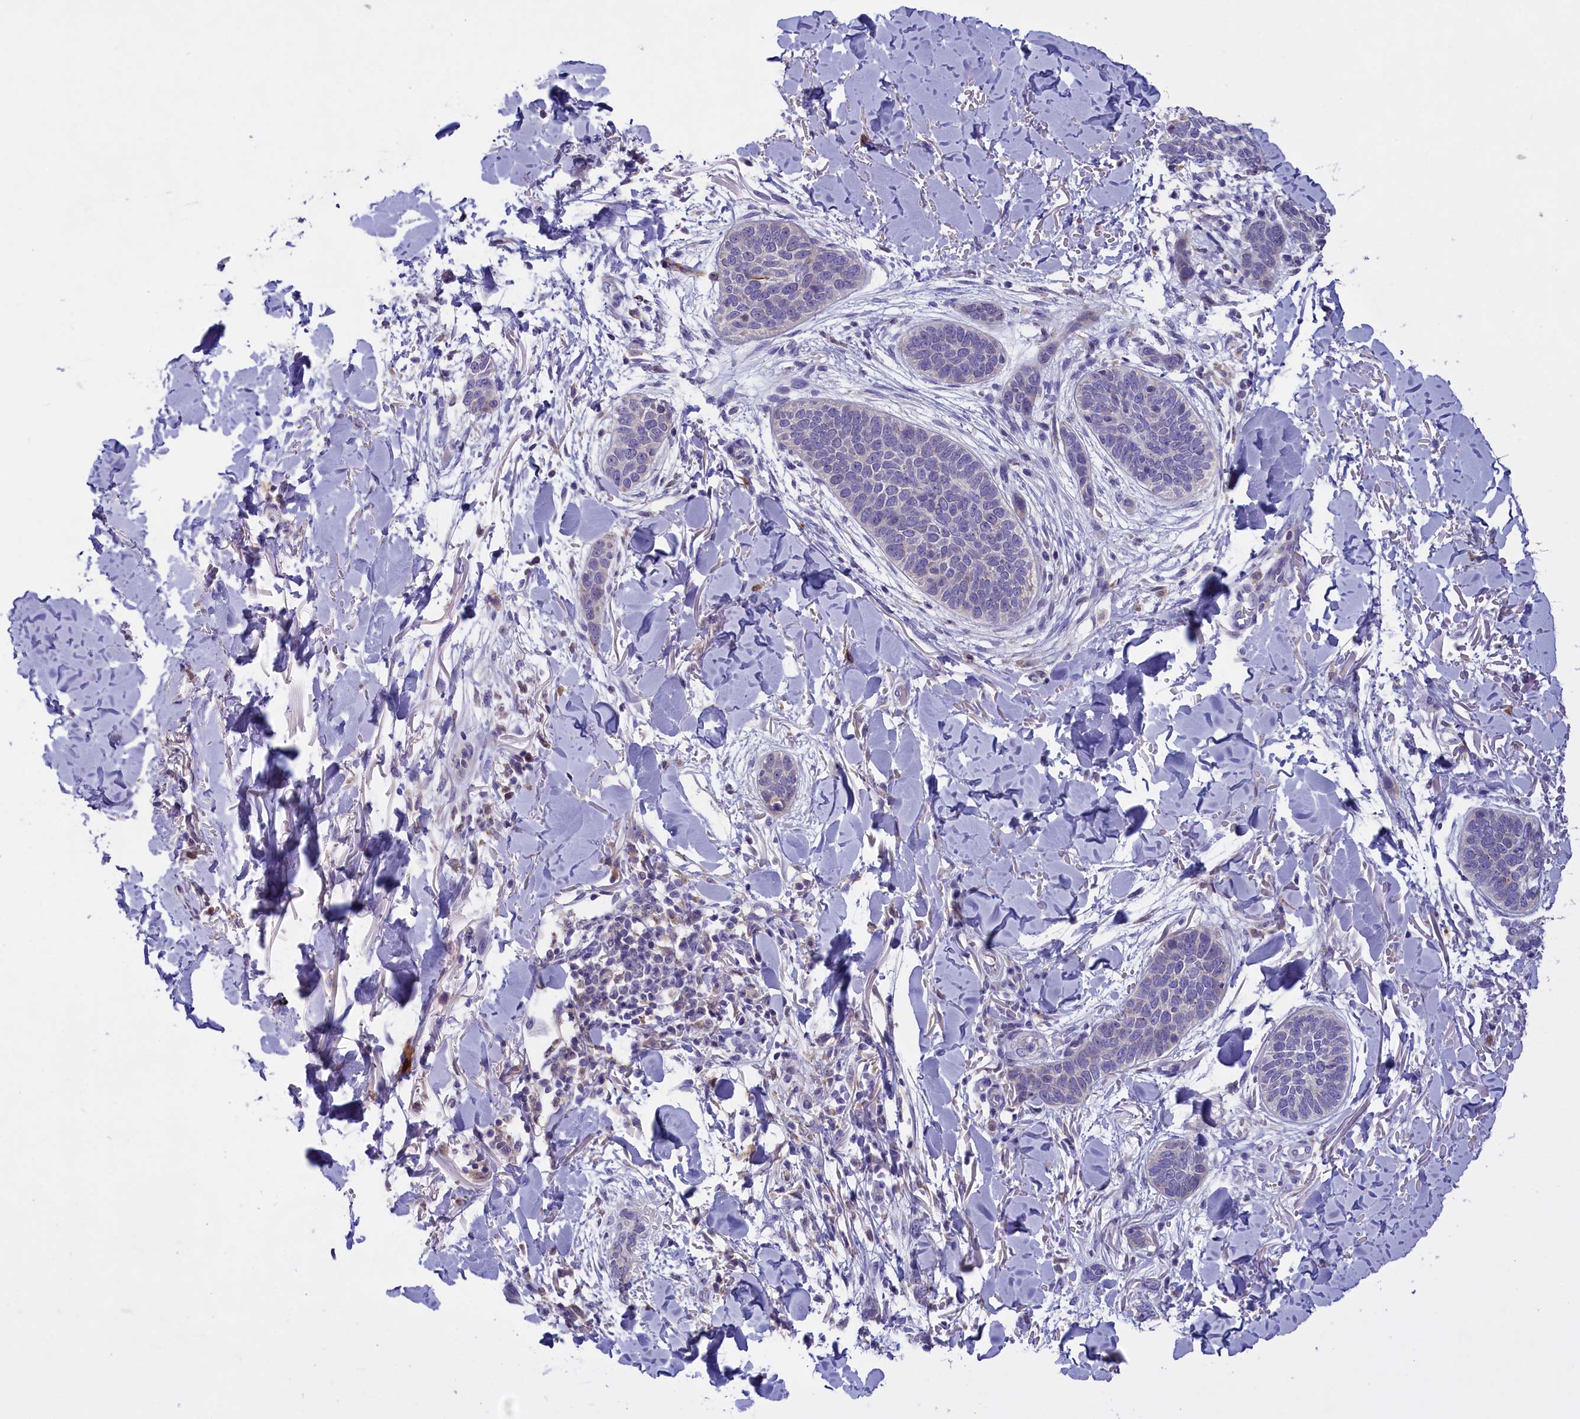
{"staining": {"intensity": "negative", "quantity": "none", "location": "none"}, "tissue": "skin cancer", "cell_type": "Tumor cells", "image_type": "cancer", "snomed": [{"axis": "morphology", "description": "Basal cell carcinoma"}, {"axis": "topography", "description": "Skin"}], "caption": "This histopathology image is of skin cancer (basal cell carcinoma) stained with IHC to label a protein in brown with the nuclei are counter-stained blue. There is no staining in tumor cells. (DAB (3,3'-diaminobenzidine) IHC visualized using brightfield microscopy, high magnification).", "gene": "ENPP6", "patient": {"sex": "male", "age": 85}}